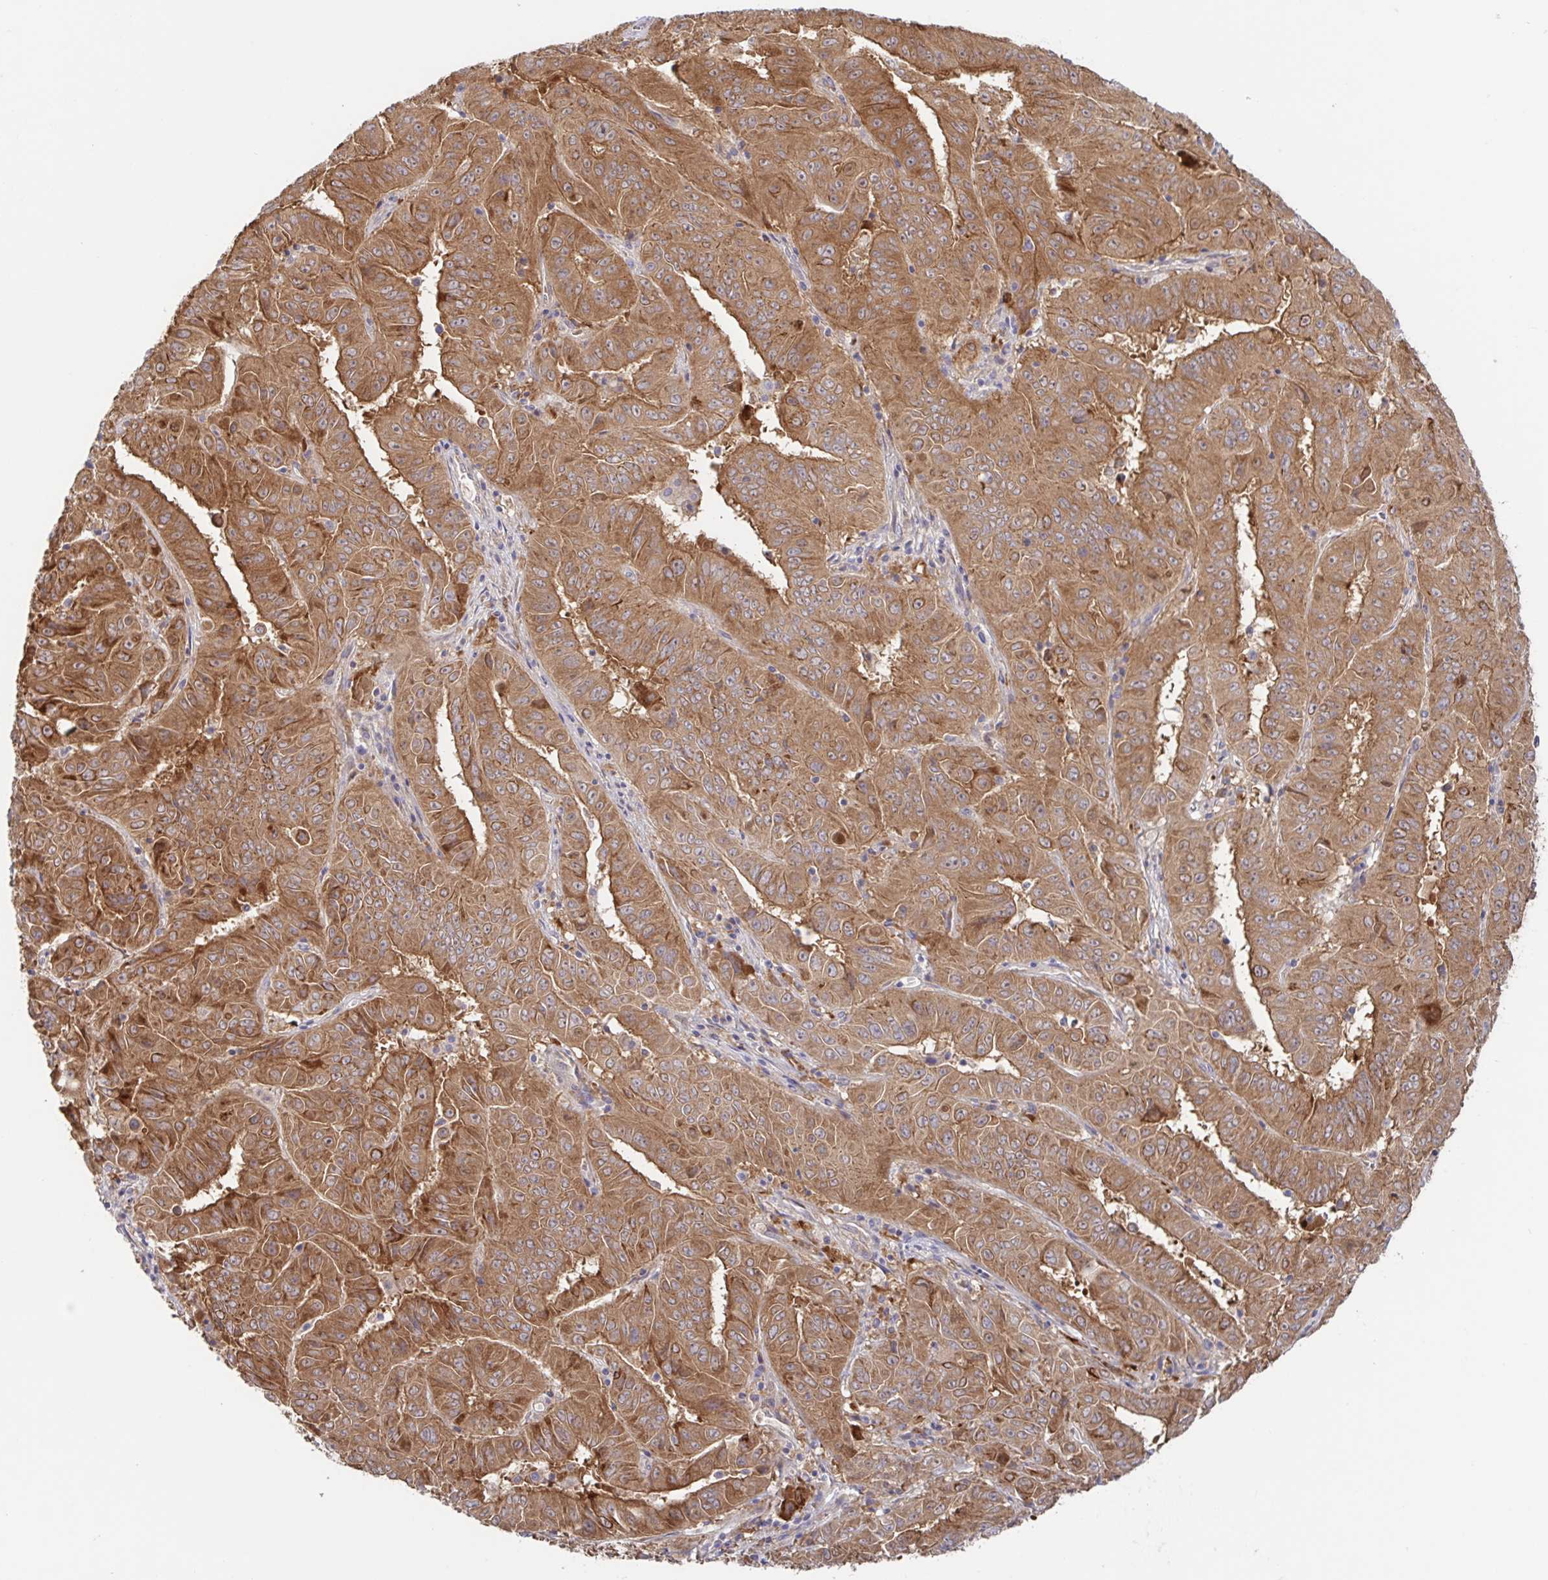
{"staining": {"intensity": "moderate", "quantity": ">75%", "location": "cytoplasmic/membranous"}, "tissue": "pancreatic cancer", "cell_type": "Tumor cells", "image_type": "cancer", "snomed": [{"axis": "morphology", "description": "Adenocarcinoma, NOS"}, {"axis": "topography", "description": "Pancreas"}], "caption": "Tumor cells exhibit medium levels of moderate cytoplasmic/membranous staining in approximately >75% of cells in human pancreatic cancer.", "gene": "AACS", "patient": {"sex": "male", "age": 63}}